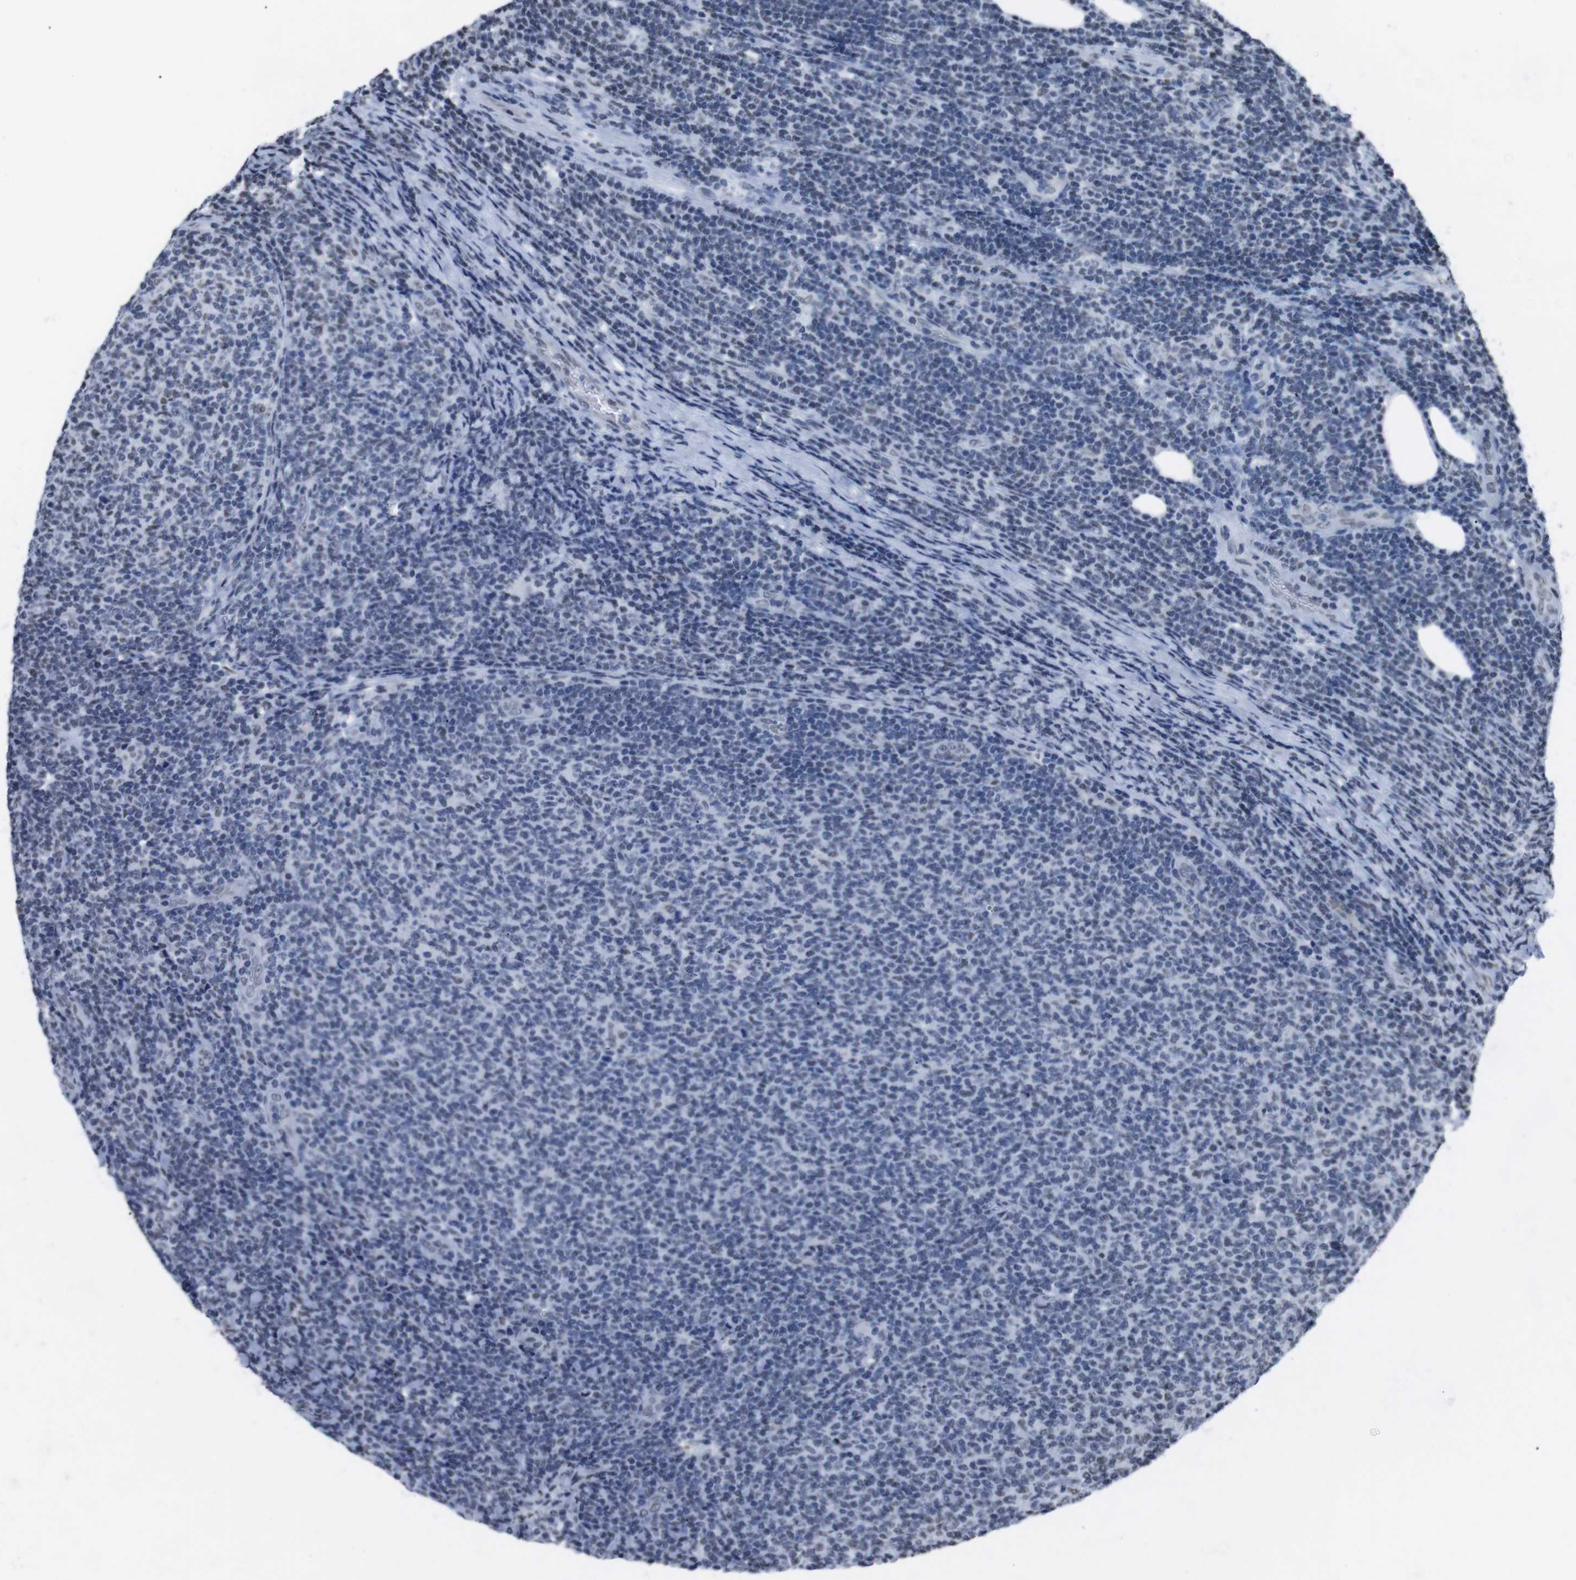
{"staining": {"intensity": "weak", "quantity": "<25%", "location": "nuclear"}, "tissue": "lymphoma", "cell_type": "Tumor cells", "image_type": "cancer", "snomed": [{"axis": "morphology", "description": "Malignant lymphoma, non-Hodgkin's type, Low grade"}, {"axis": "topography", "description": "Lymph node"}], "caption": "Immunohistochemical staining of human low-grade malignant lymphoma, non-Hodgkin's type shows no significant positivity in tumor cells.", "gene": "PIP4P2", "patient": {"sex": "male", "age": 66}}